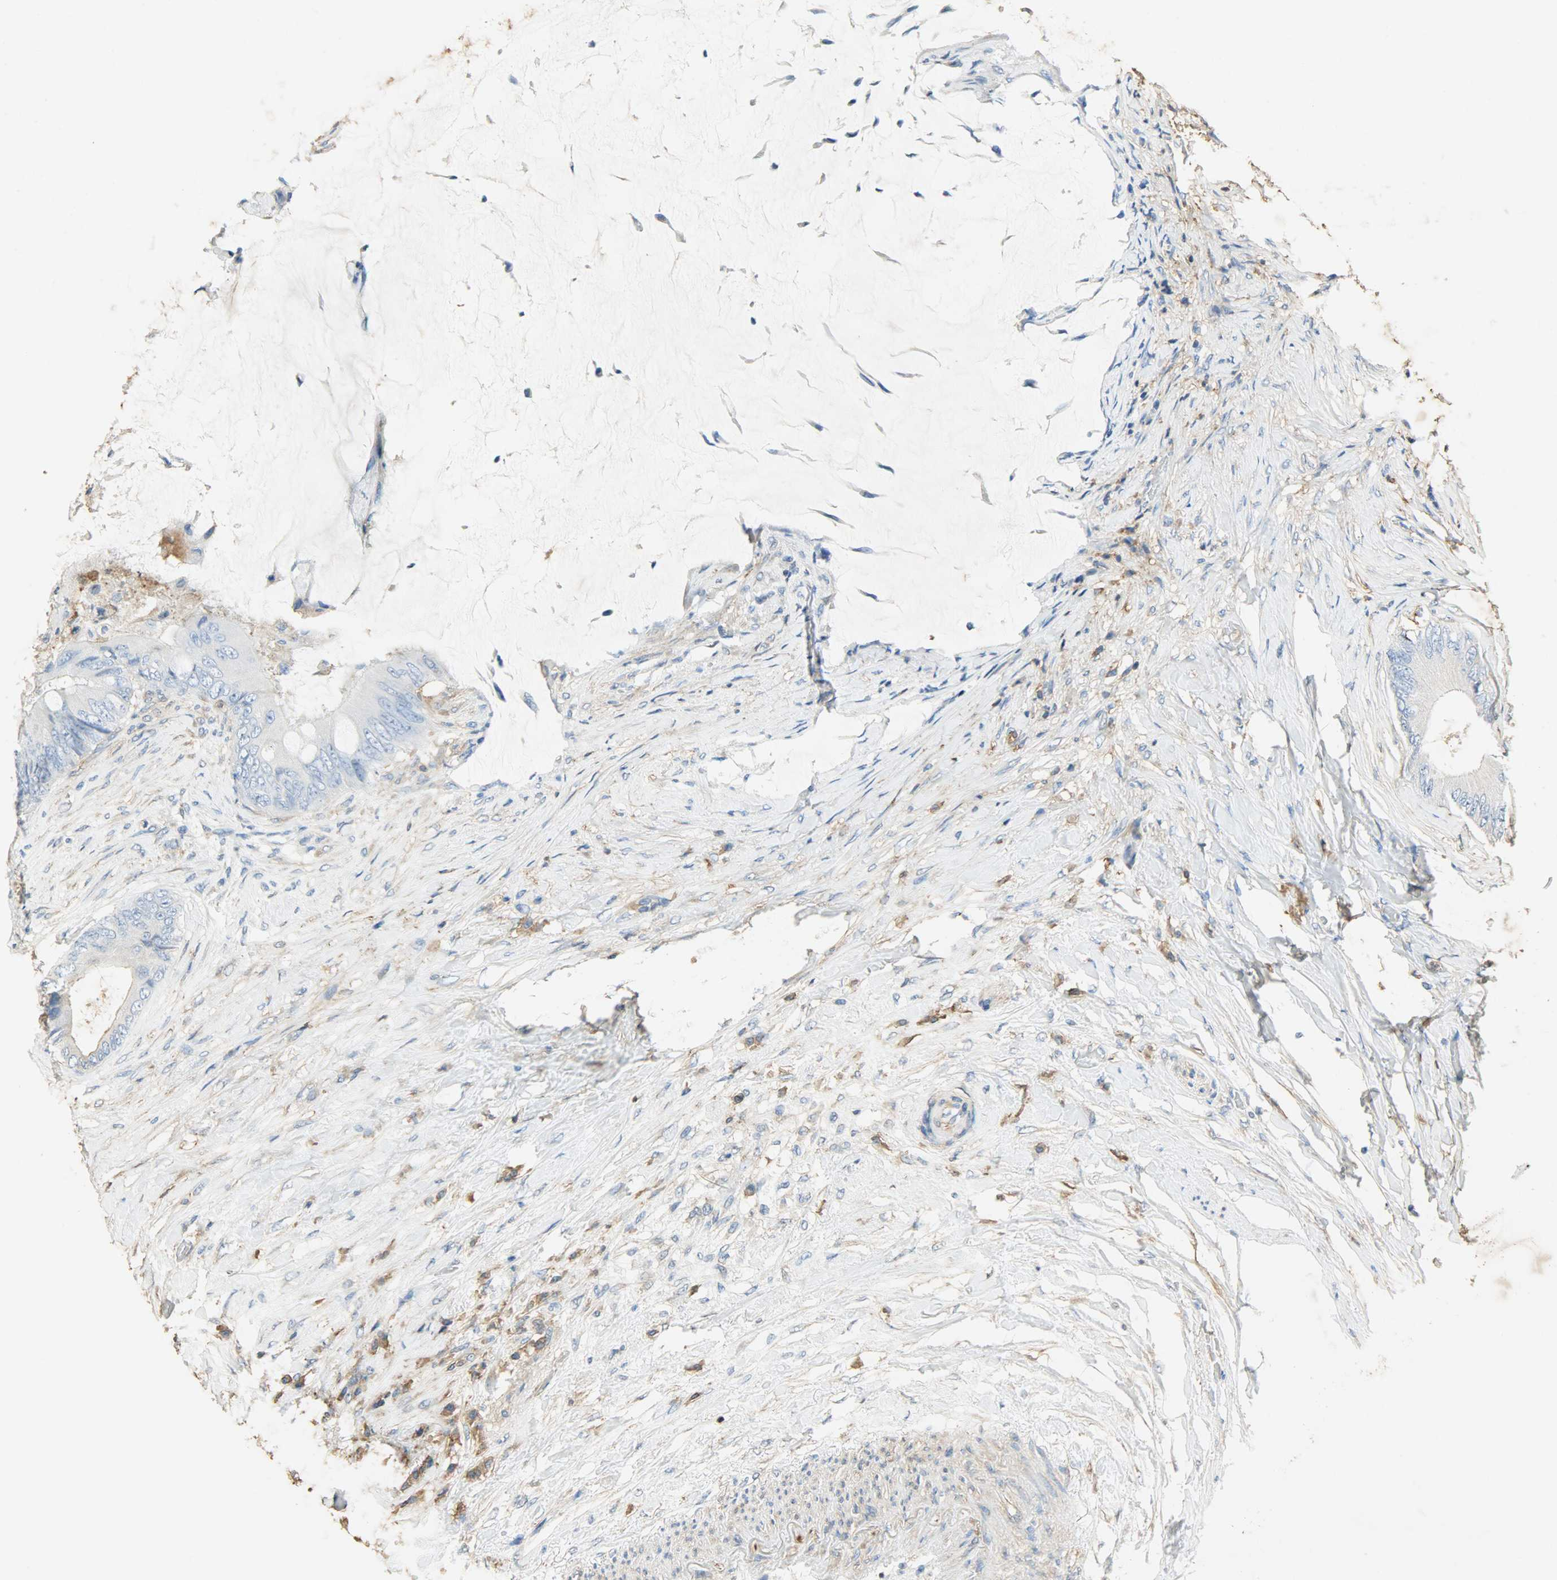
{"staining": {"intensity": "negative", "quantity": "none", "location": "none"}, "tissue": "colorectal cancer", "cell_type": "Tumor cells", "image_type": "cancer", "snomed": [{"axis": "morphology", "description": "Normal tissue, NOS"}, {"axis": "morphology", "description": "Adenocarcinoma, NOS"}, {"axis": "topography", "description": "Rectum"}, {"axis": "topography", "description": "Peripheral nerve tissue"}], "caption": "DAB (3,3'-diaminobenzidine) immunohistochemical staining of colorectal cancer displays no significant positivity in tumor cells.", "gene": "ANXA6", "patient": {"sex": "female", "age": 77}}